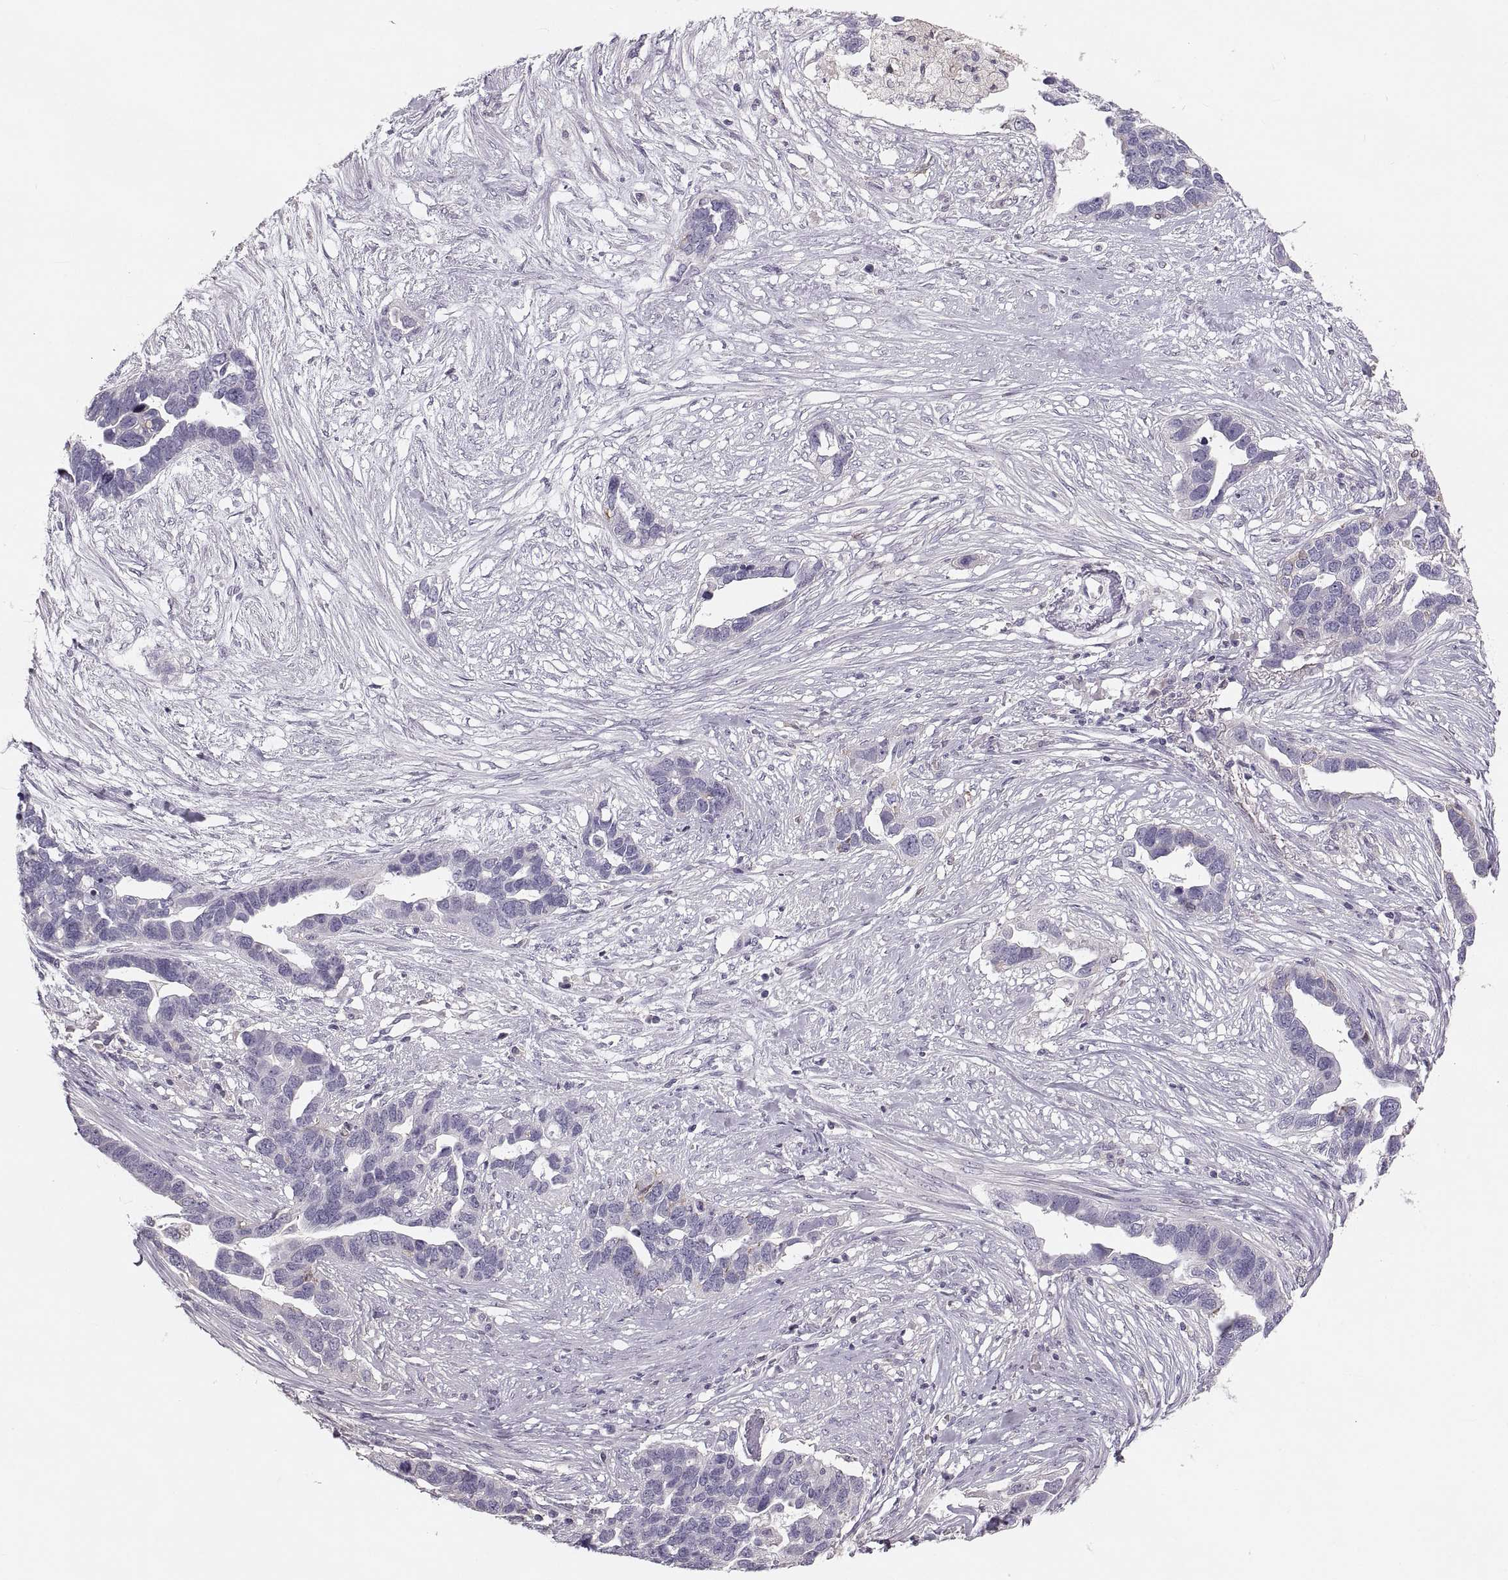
{"staining": {"intensity": "negative", "quantity": "none", "location": "none"}, "tissue": "ovarian cancer", "cell_type": "Tumor cells", "image_type": "cancer", "snomed": [{"axis": "morphology", "description": "Cystadenocarcinoma, serous, NOS"}, {"axis": "topography", "description": "Ovary"}], "caption": "Ovarian serous cystadenocarcinoma stained for a protein using IHC exhibits no expression tumor cells.", "gene": "RUNDC3A", "patient": {"sex": "female", "age": 54}}